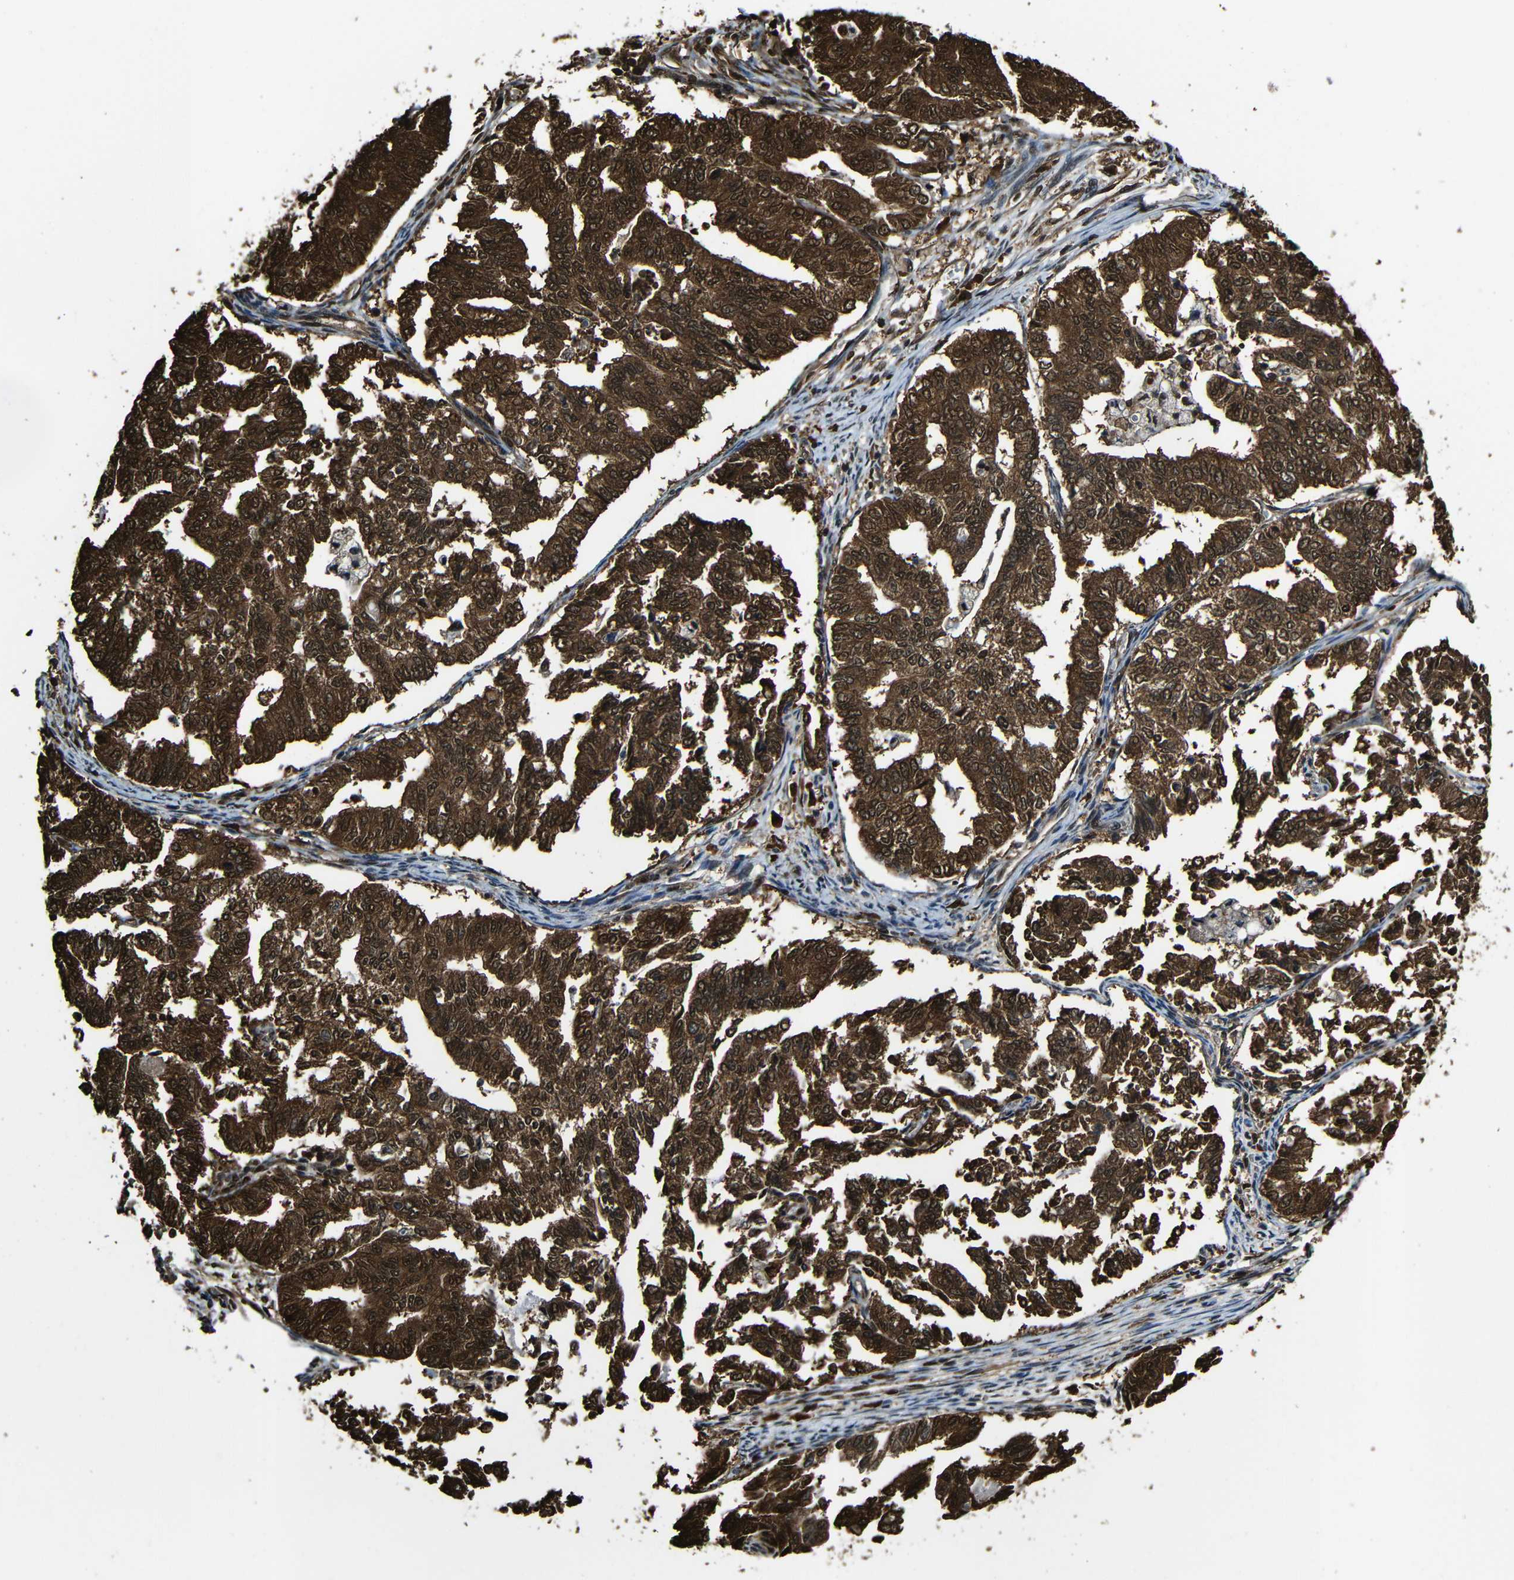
{"staining": {"intensity": "strong", "quantity": ">75%", "location": "cytoplasmic/membranous,nuclear"}, "tissue": "endometrial cancer", "cell_type": "Tumor cells", "image_type": "cancer", "snomed": [{"axis": "morphology", "description": "Adenocarcinoma, NOS"}, {"axis": "topography", "description": "Endometrium"}], "caption": "Adenocarcinoma (endometrial) stained with DAB immunohistochemistry (IHC) reveals high levels of strong cytoplasmic/membranous and nuclear expression in about >75% of tumor cells.", "gene": "VCP", "patient": {"sex": "female", "age": 79}}